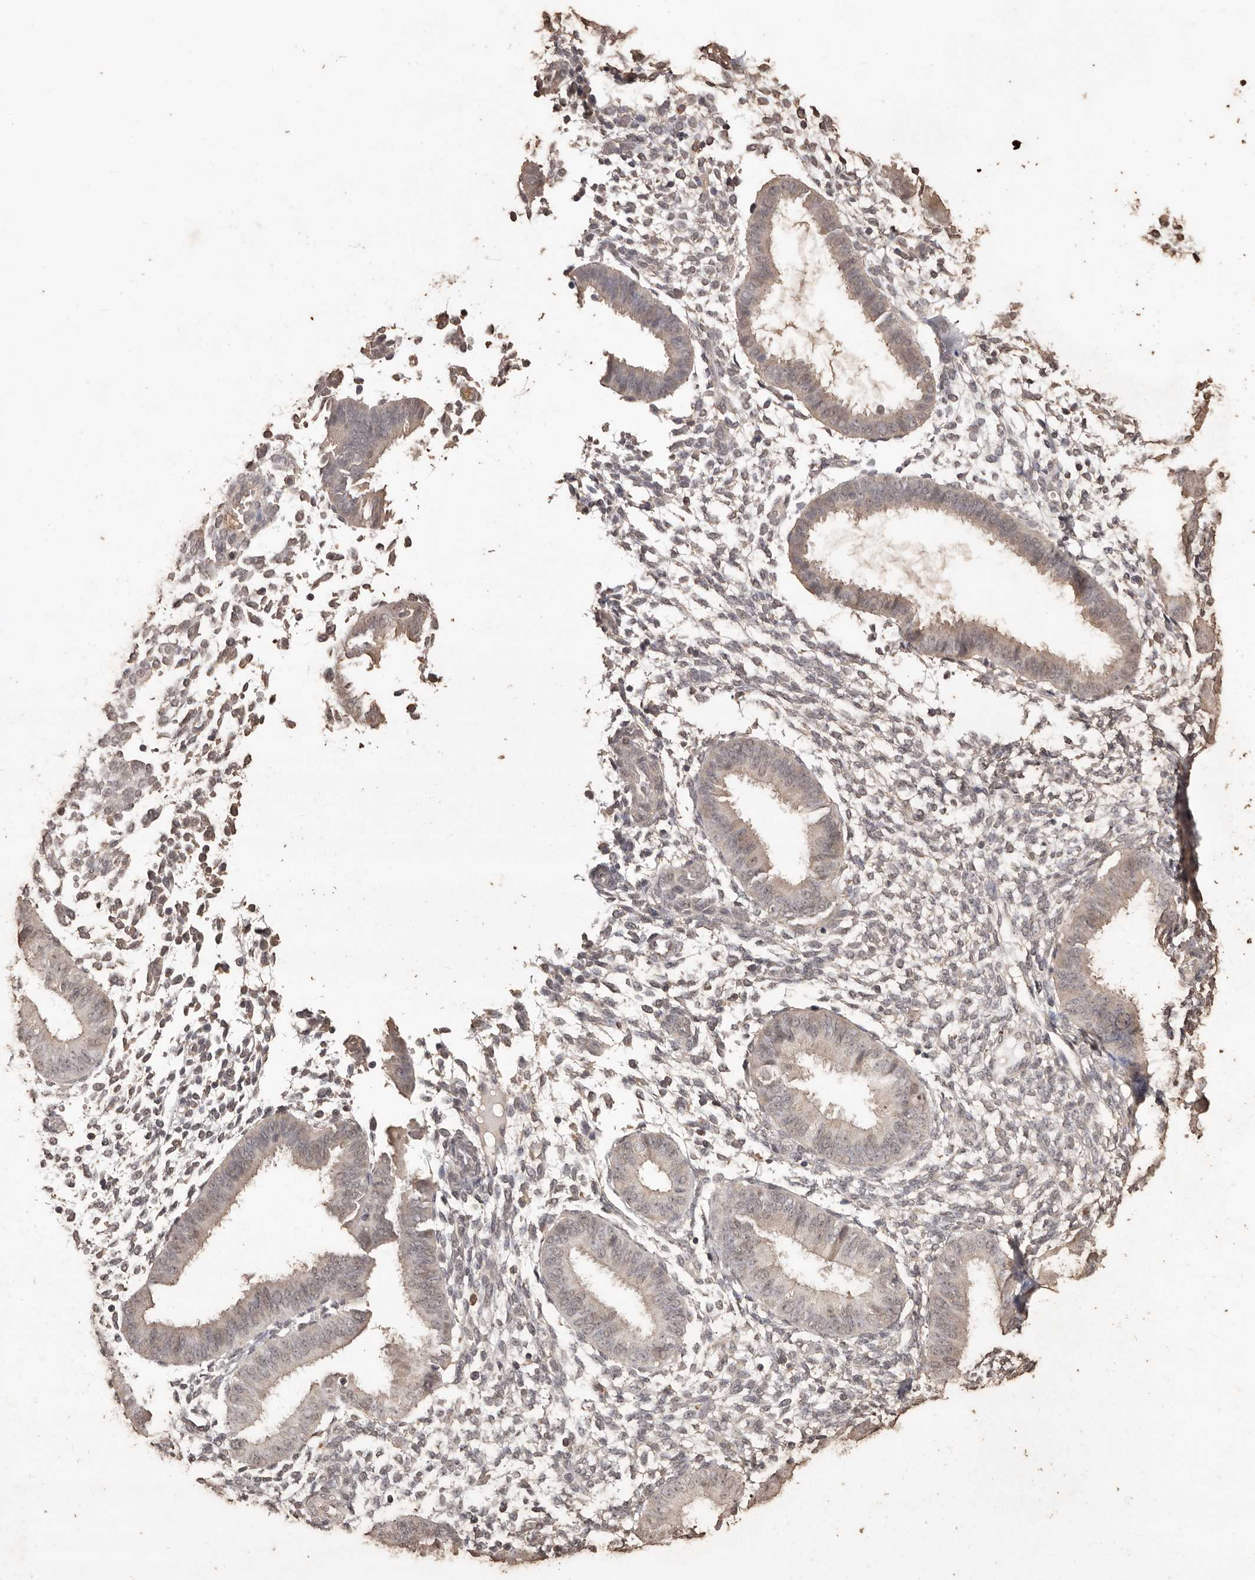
{"staining": {"intensity": "weak", "quantity": "<25%", "location": "nuclear"}, "tissue": "endometrium", "cell_type": "Cells in endometrial stroma", "image_type": "normal", "snomed": [{"axis": "morphology", "description": "Normal tissue, NOS"}, {"axis": "topography", "description": "Uterus"}, {"axis": "topography", "description": "Endometrium"}], "caption": "Human endometrium stained for a protein using IHC exhibits no positivity in cells in endometrial stroma.", "gene": "PKDCC", "patient": {"sex": "female", "age": 48}}